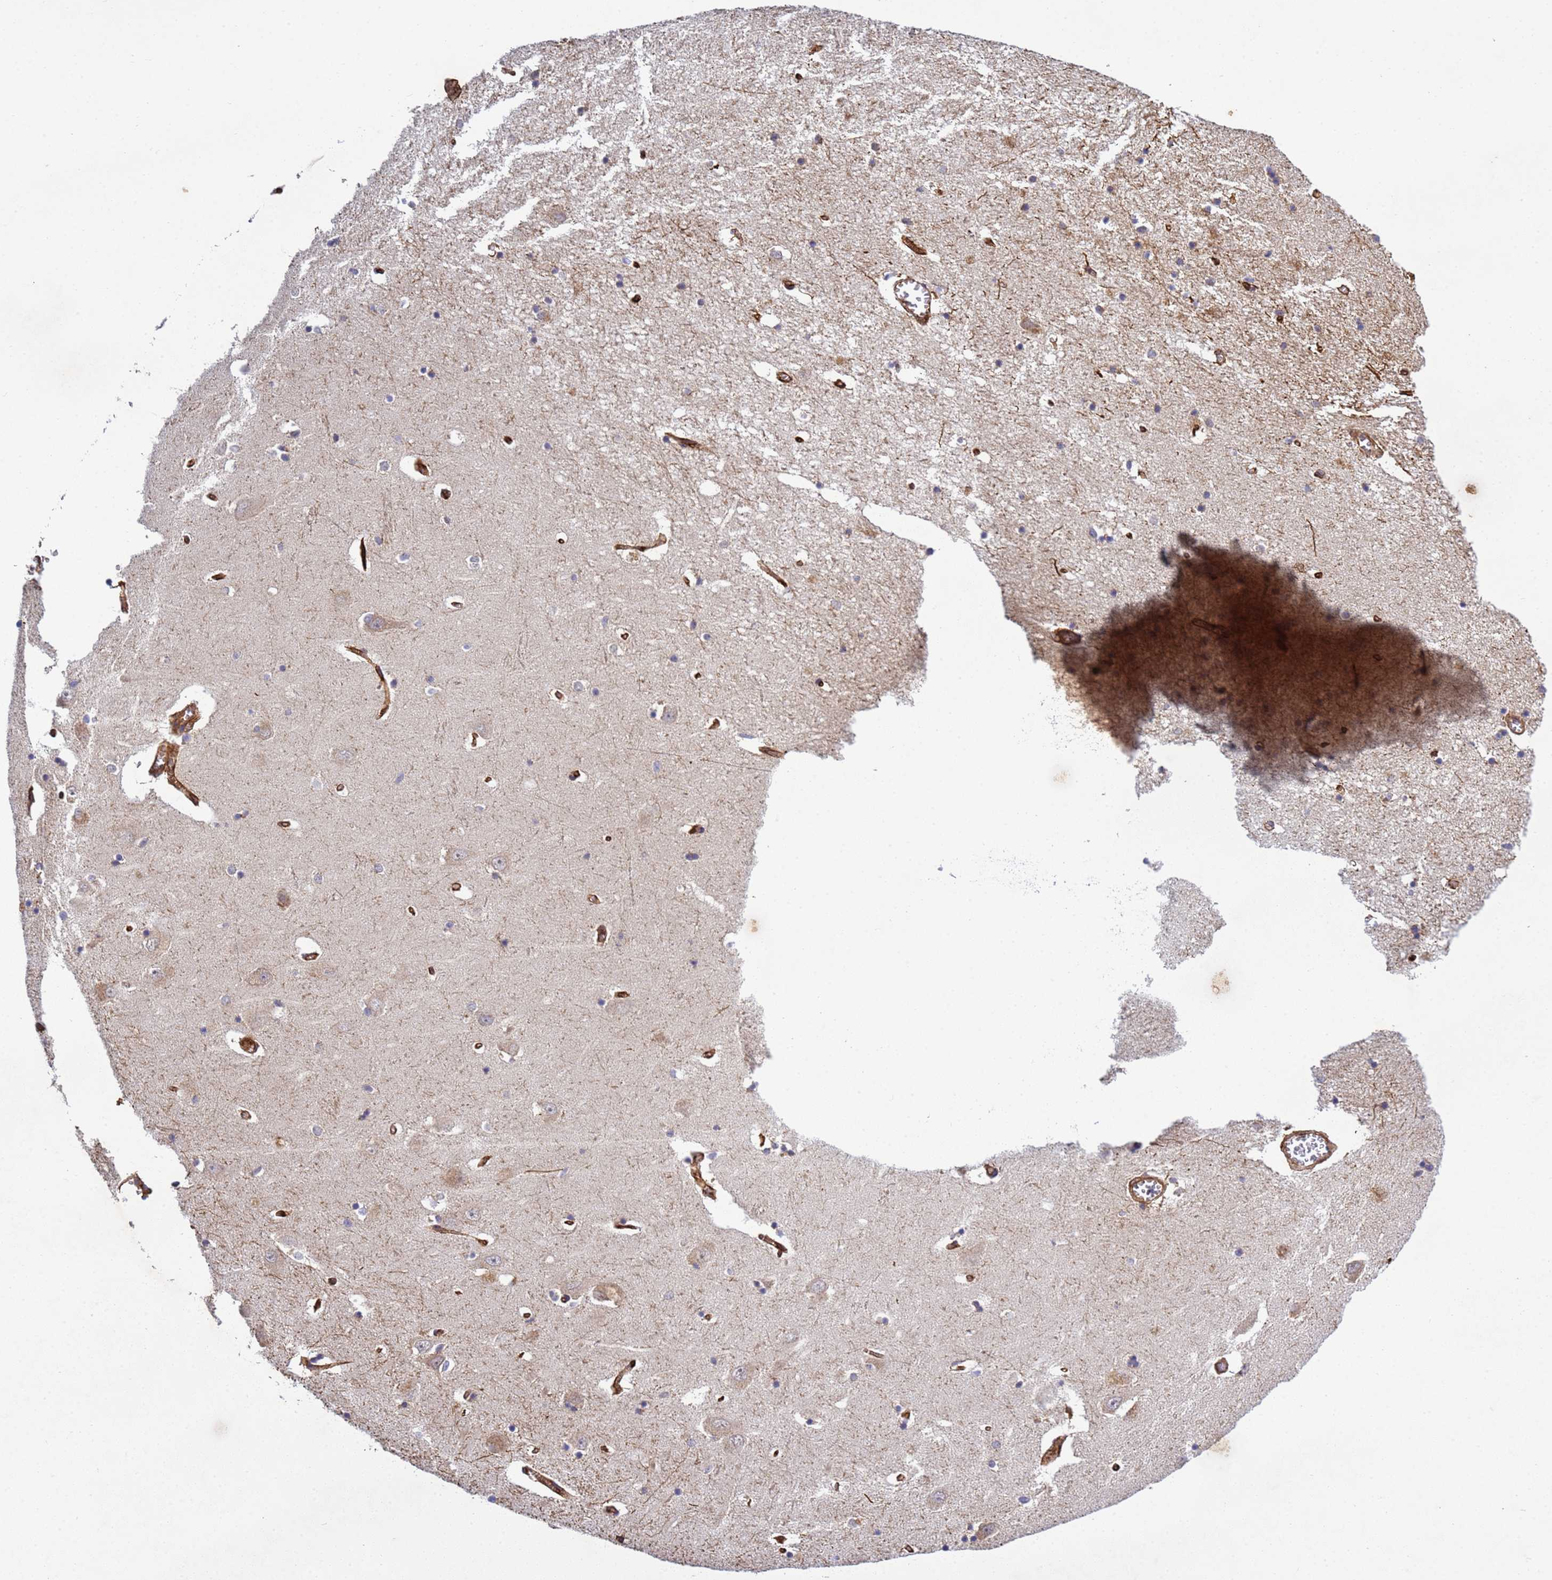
{"staining": {"intensity": "strong", "quantity": "<25%", "location": "cytoplasmic/membranous"}, "tissue": "hippocampus", "cell_type": "Glial cells", "image_type": "normal", "snomed": [{"axis": "morphology", "description": "Normal tissue, NOS"}, {"axis": "topography", "description": "Hippocampus"}], "caption": "Normal hippocampus reveals strong cytoplasmic/membranous positivity in approximately <25% of glial cells.", "gene": "C8orf34", "patient": {"sex": "male", "age": 70}}